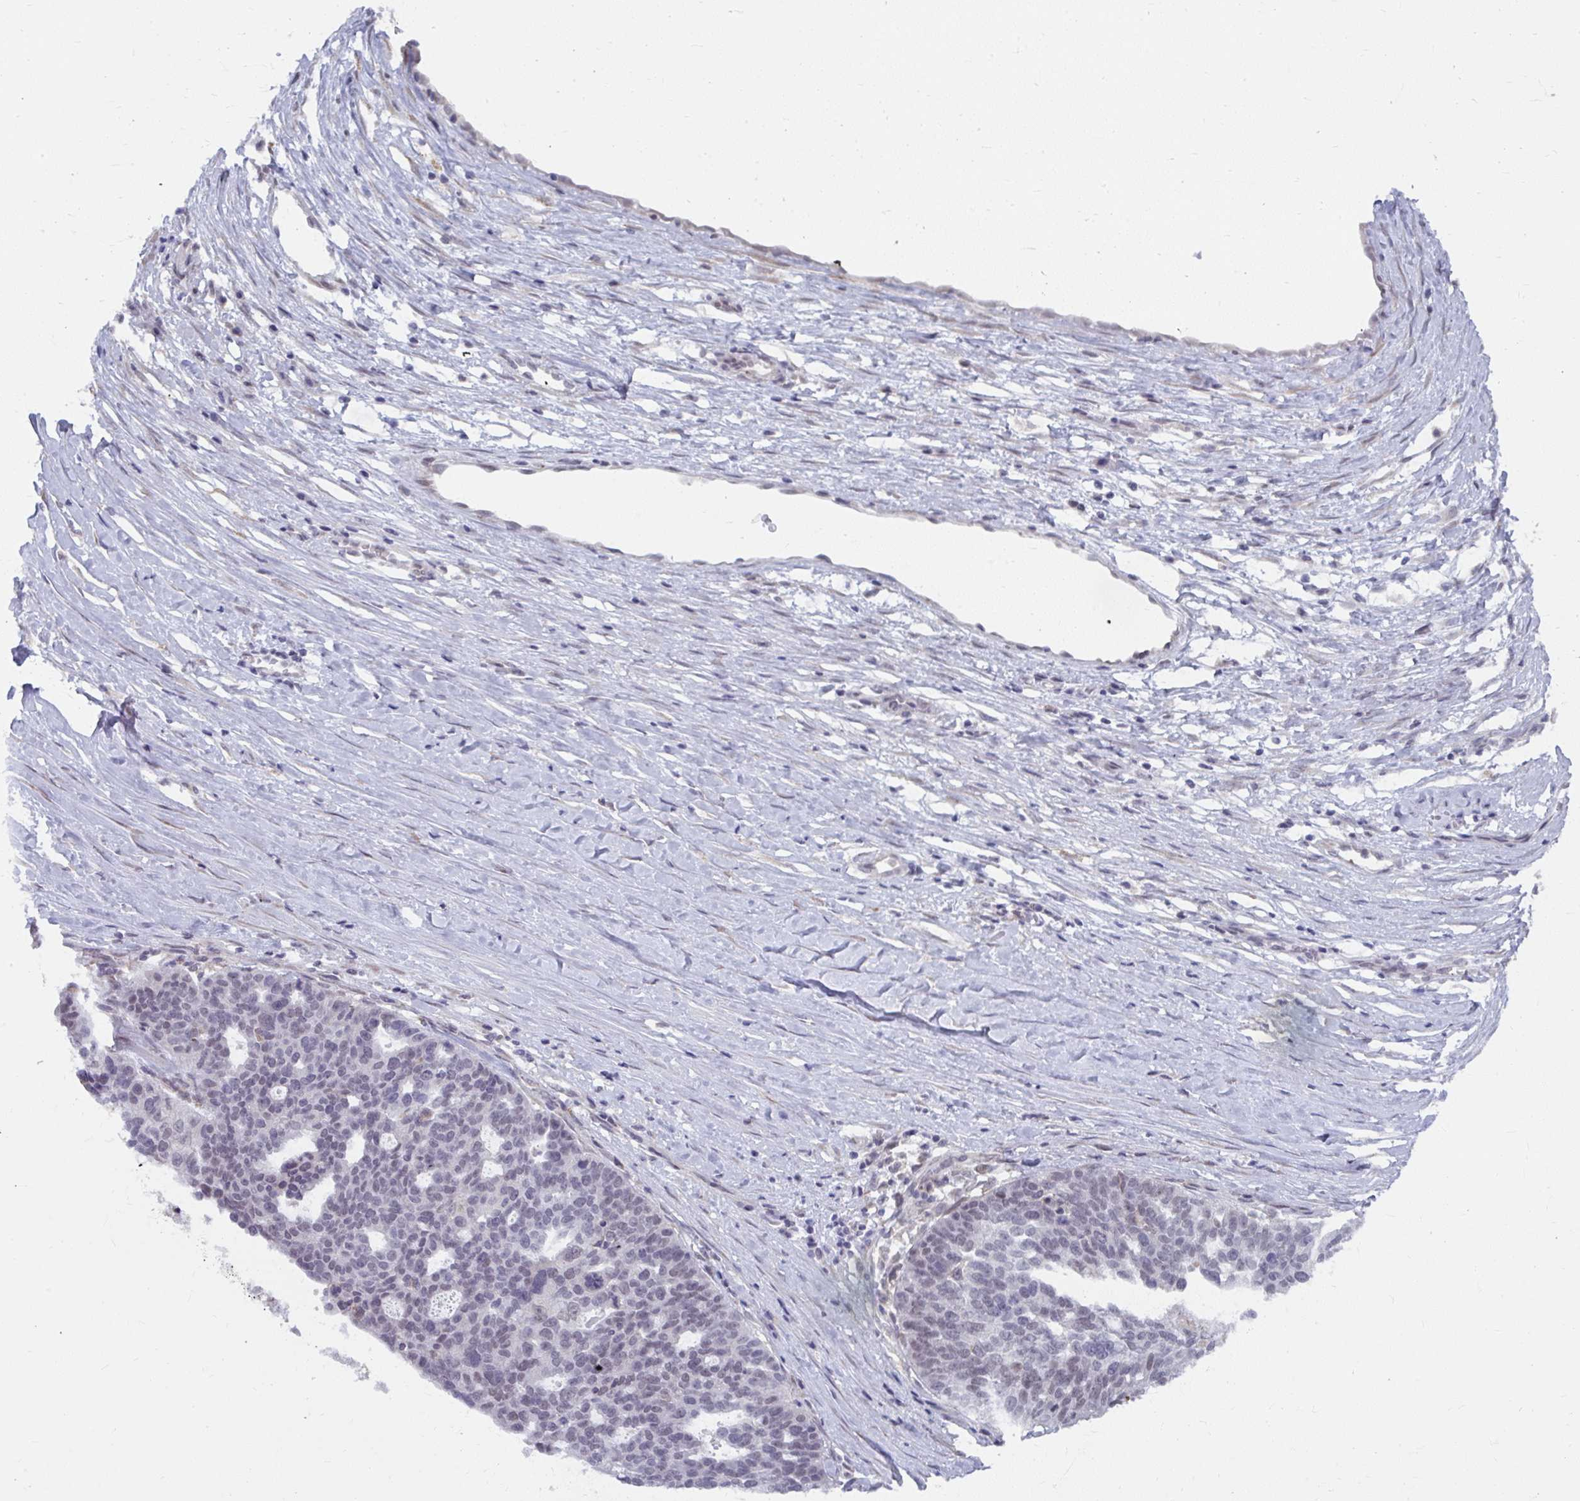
{"staining": {"intensity": "weak", "quantity": "<25%", "location": "nuclear"}, "tissue": "ovarian cancer", "cell_type": "Tumor cells", "image_type": "cancer", "snomed": [{"axis": "morphology", "description": "Cystadenocarcinoma, serous, NOS"}, {"axis": "topography", "description": "Ovary"}], "caption": "Human serous cystadenocarcinoma (ovarian) stained for a protein using immunohistochemistry displays no expression in tumor cells.", "gene": "NMNAT1", "patient": {"sex": "female", "age": 59}}